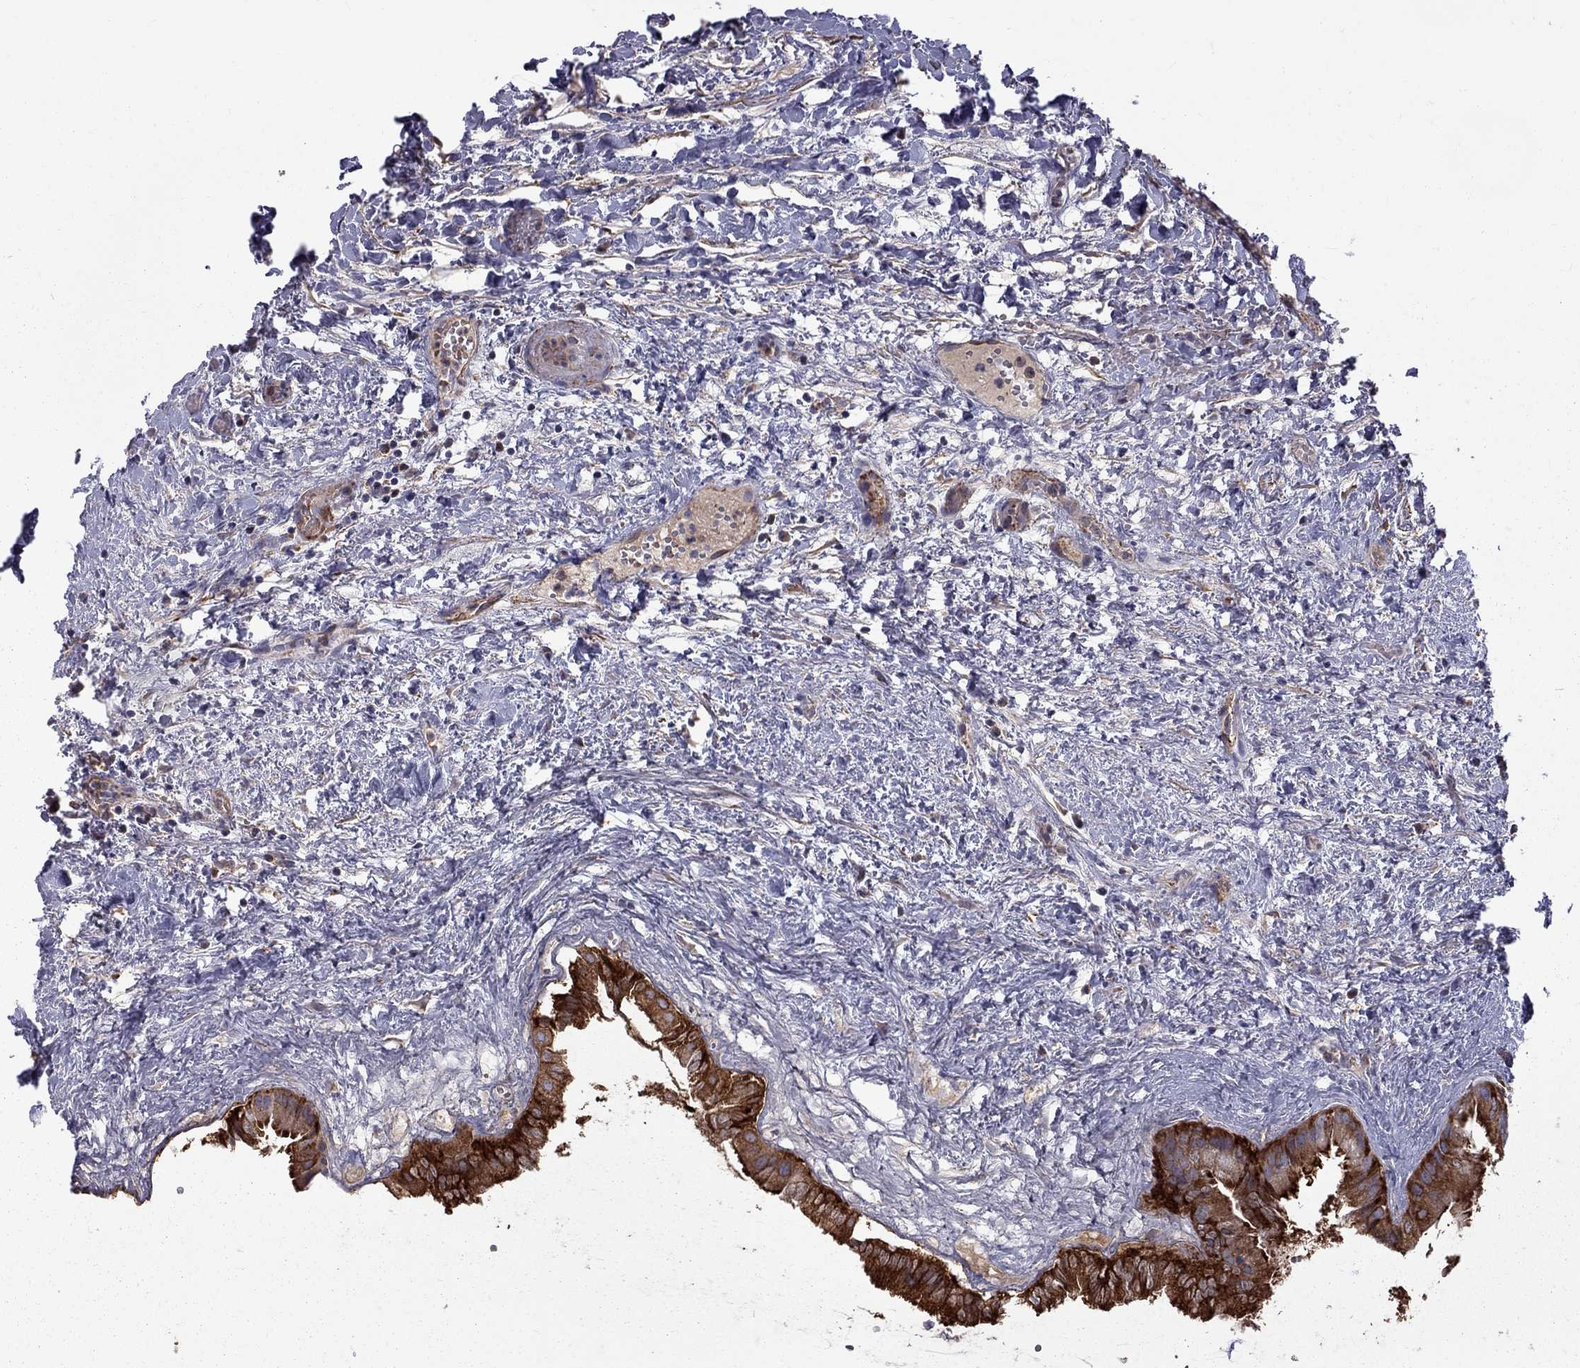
{"staining": {"intensity": "strong", "quantity": ">75%", "location": "cytoplasmic/membranous"}, "tissue": "gallbladder", "cell_type": "Glandular cells", "image_type": "normal", "snomed": [{"axis": "morphology", "description": "Normal tissue, NOS"}, {"axis": "topography", "description": "Gallbladder"}], "caption": "Strong cytoplasmic/membranous positivity for a protein is present in about >75% of glandular cells of benign gallbladder using immunohistochemistry.", "gene": "EIF4E3", "patient": {"sex": "male", "age": 70}}